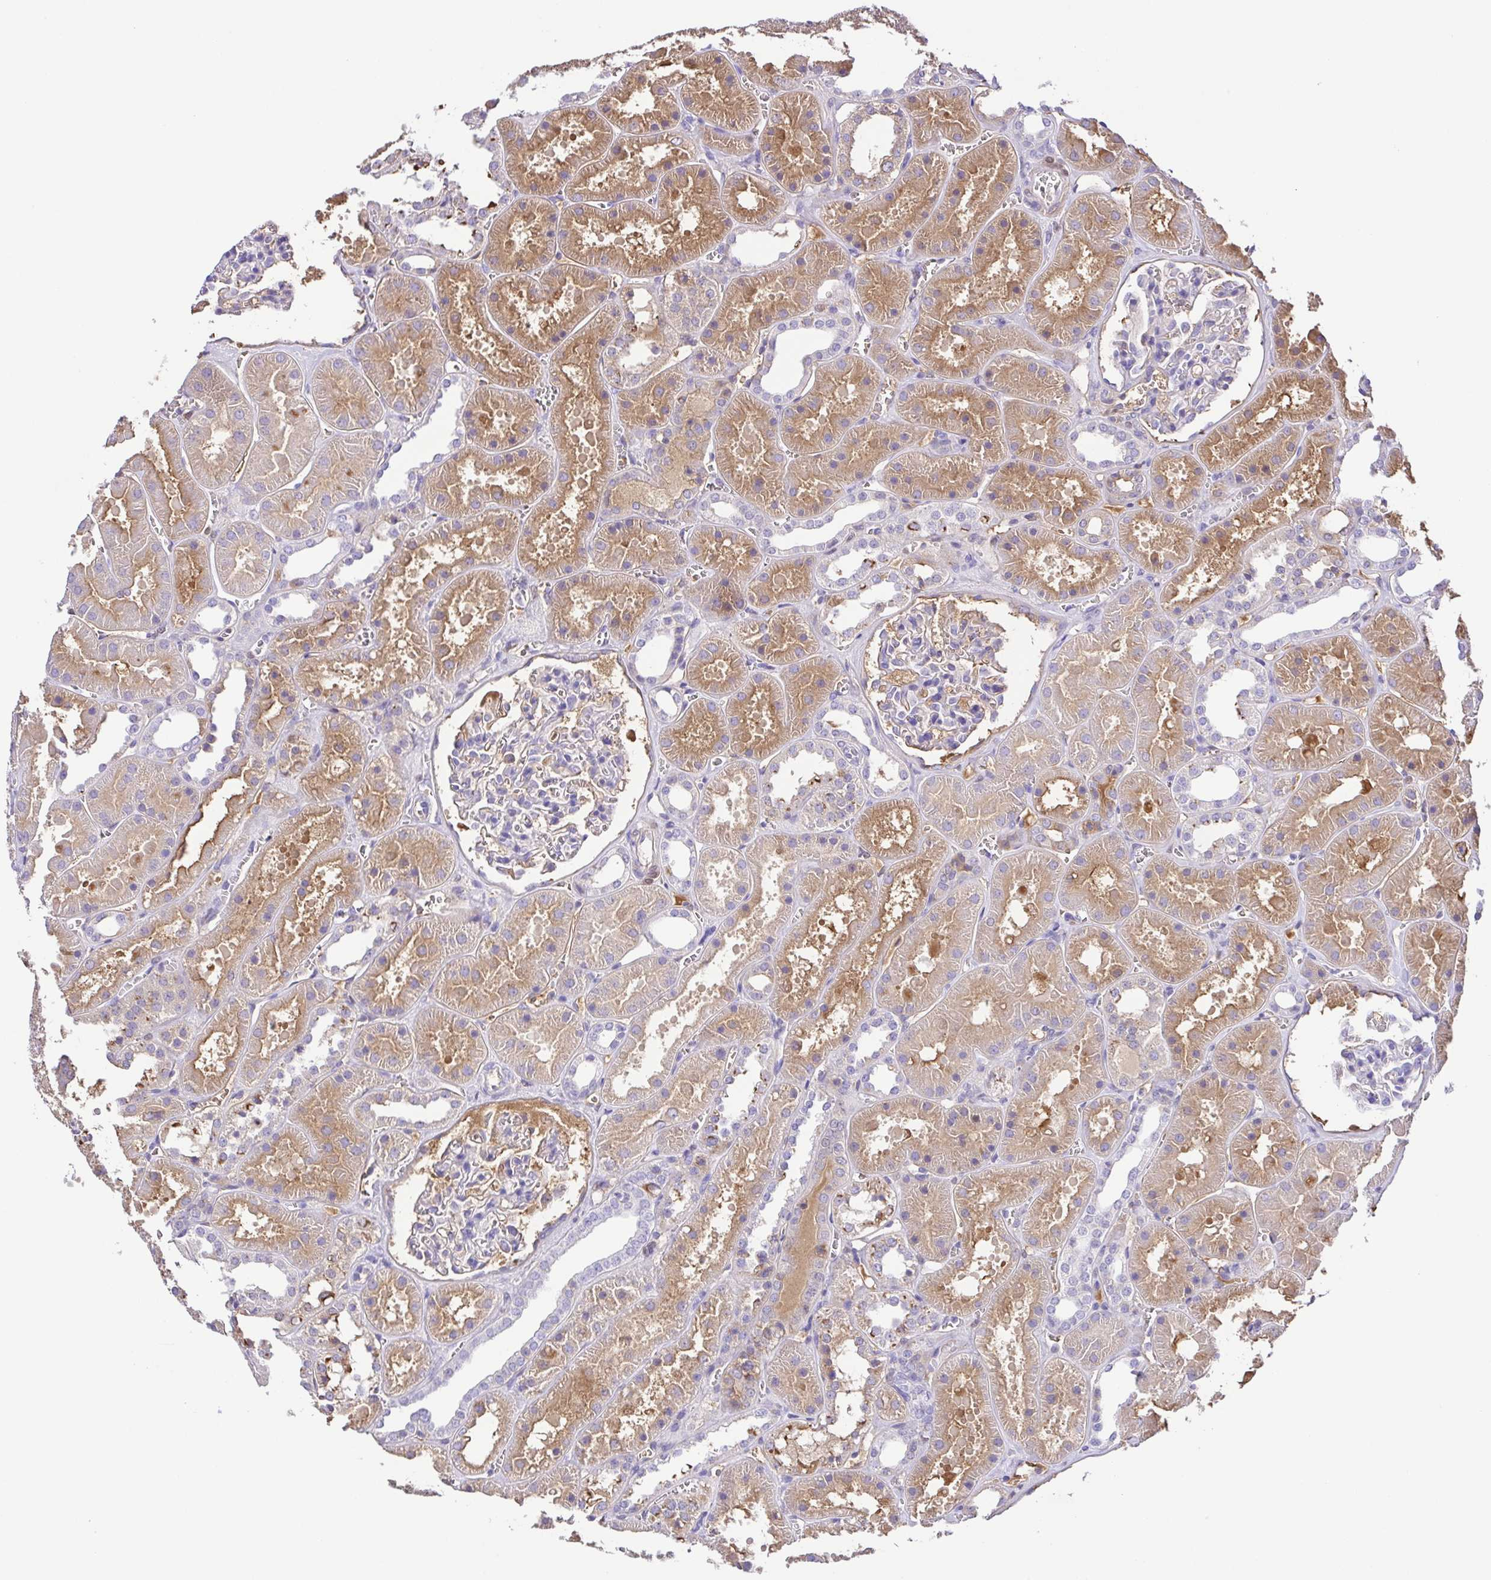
{"staining": {"intensity": "negative", "quantity": "none", "location": "none"}, "tissue": "kidney", "cell_type": "Cells in glomeruli", "image_type": "normal", "snomed": [{"axis": "morphology", "description": "Normal tissue, NOS"}, {"axis": "topography", "description": "Kidney"}], "caption": "Immunohistochemistry micrograph of unremarkable kidney: kidney stained with DAB reveals no significant protein expression in cells in glomeruli.", "gene": "IGFL1", "patient": {"sex": "female", "age": 41}}